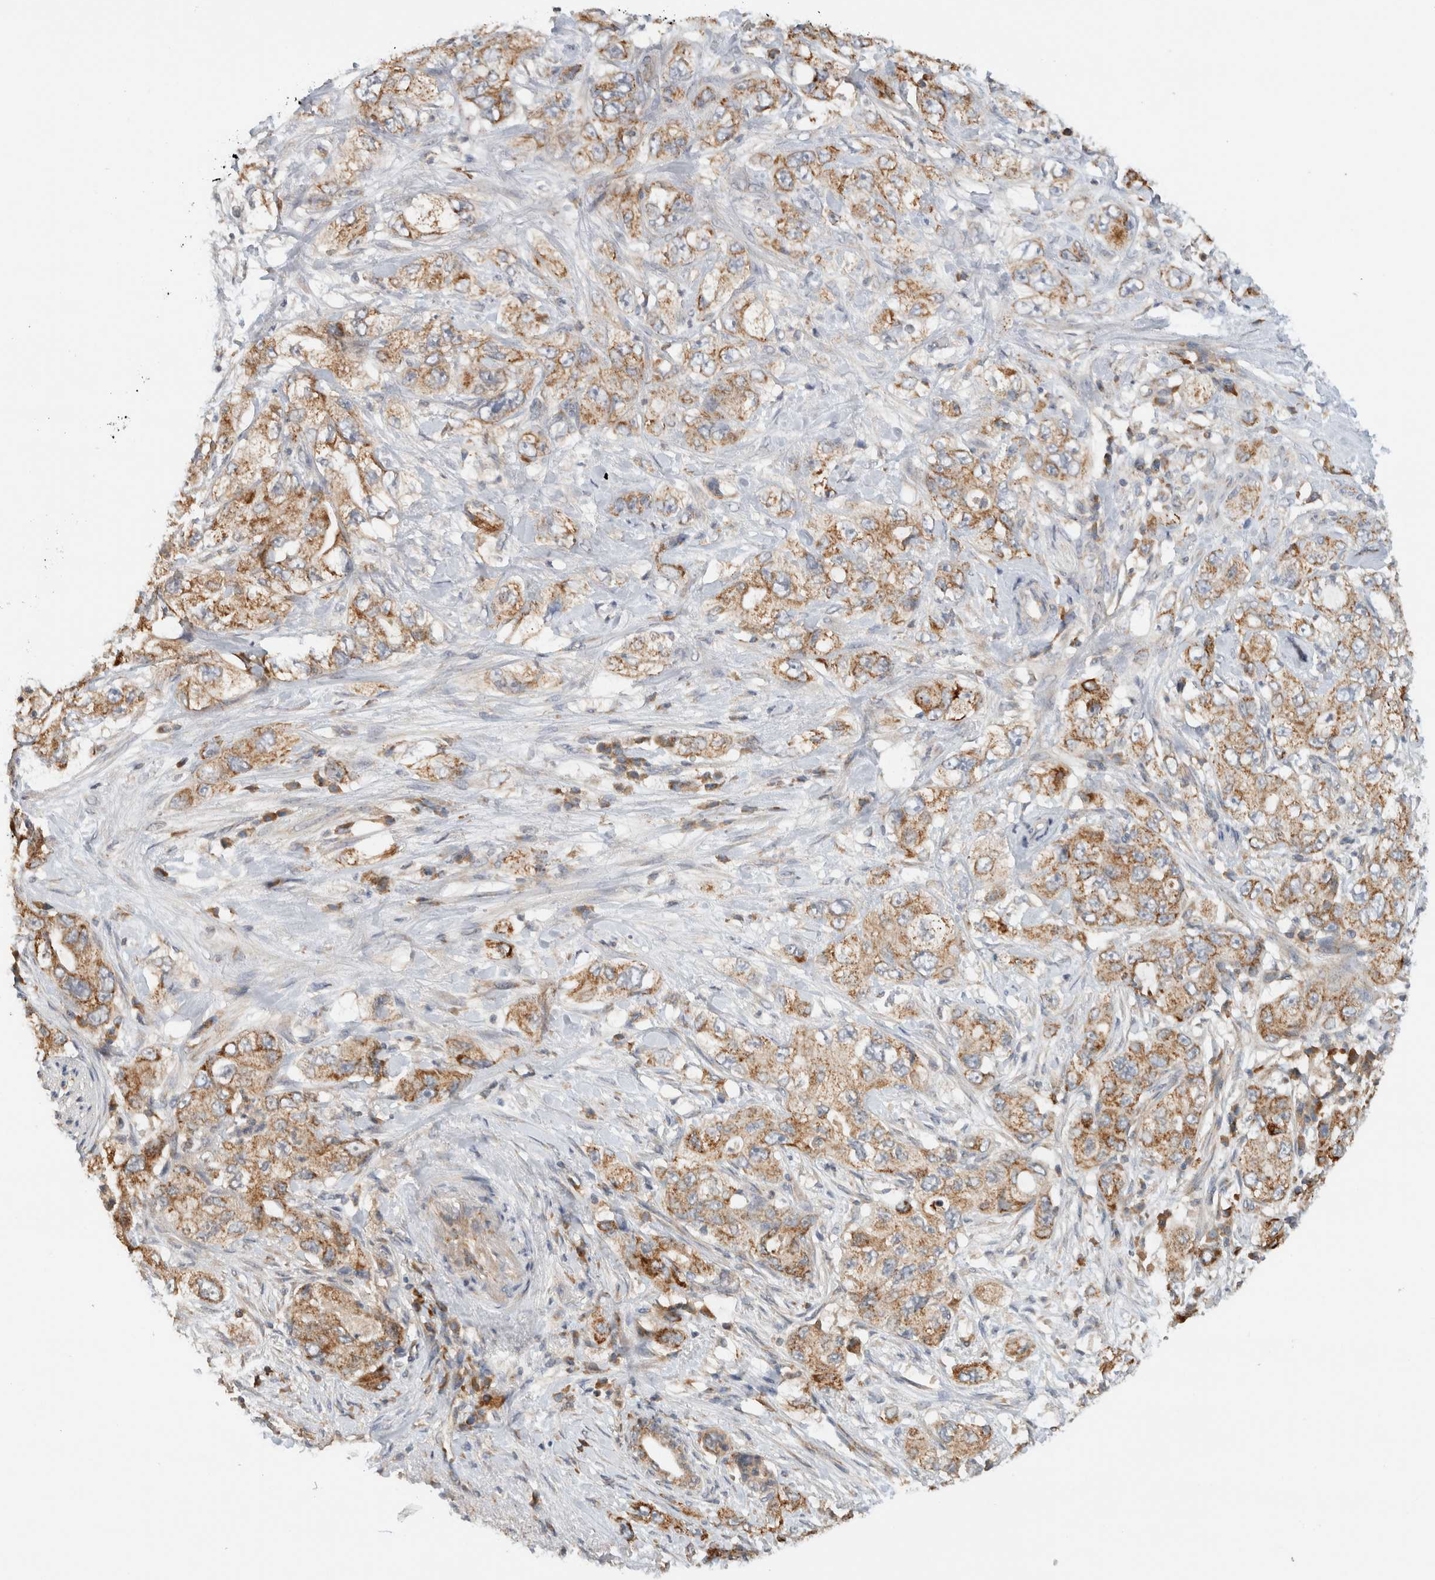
{"staining": {"intensity": "moderate", "quantity": ">75%", "location": "cytoplasmic/membranous"}, "tissue": "pancreatic cancer", "cell_type": "Tumor cells", "image_type": "cancer", "snomed": [{"axis": "morphology", "description": "Adenocarcinoma, NOS"}, {"axis": "topography", "description": "Pancreas"}], "caption": "High-magnification brightfield microscopy of adenocarcinoma (pancreatic) stained with DAB (brown) and counterstained with hematoxylin (blue). tumor cells exhibit moderate cytoplasmic/membranous staining is seen in approximately>75% of cells. The protein of interest is shown in brown color, while the nuclei are stained blue.", "gene": "AMPD1", "patient": {"sex": "female", "age": 73}}